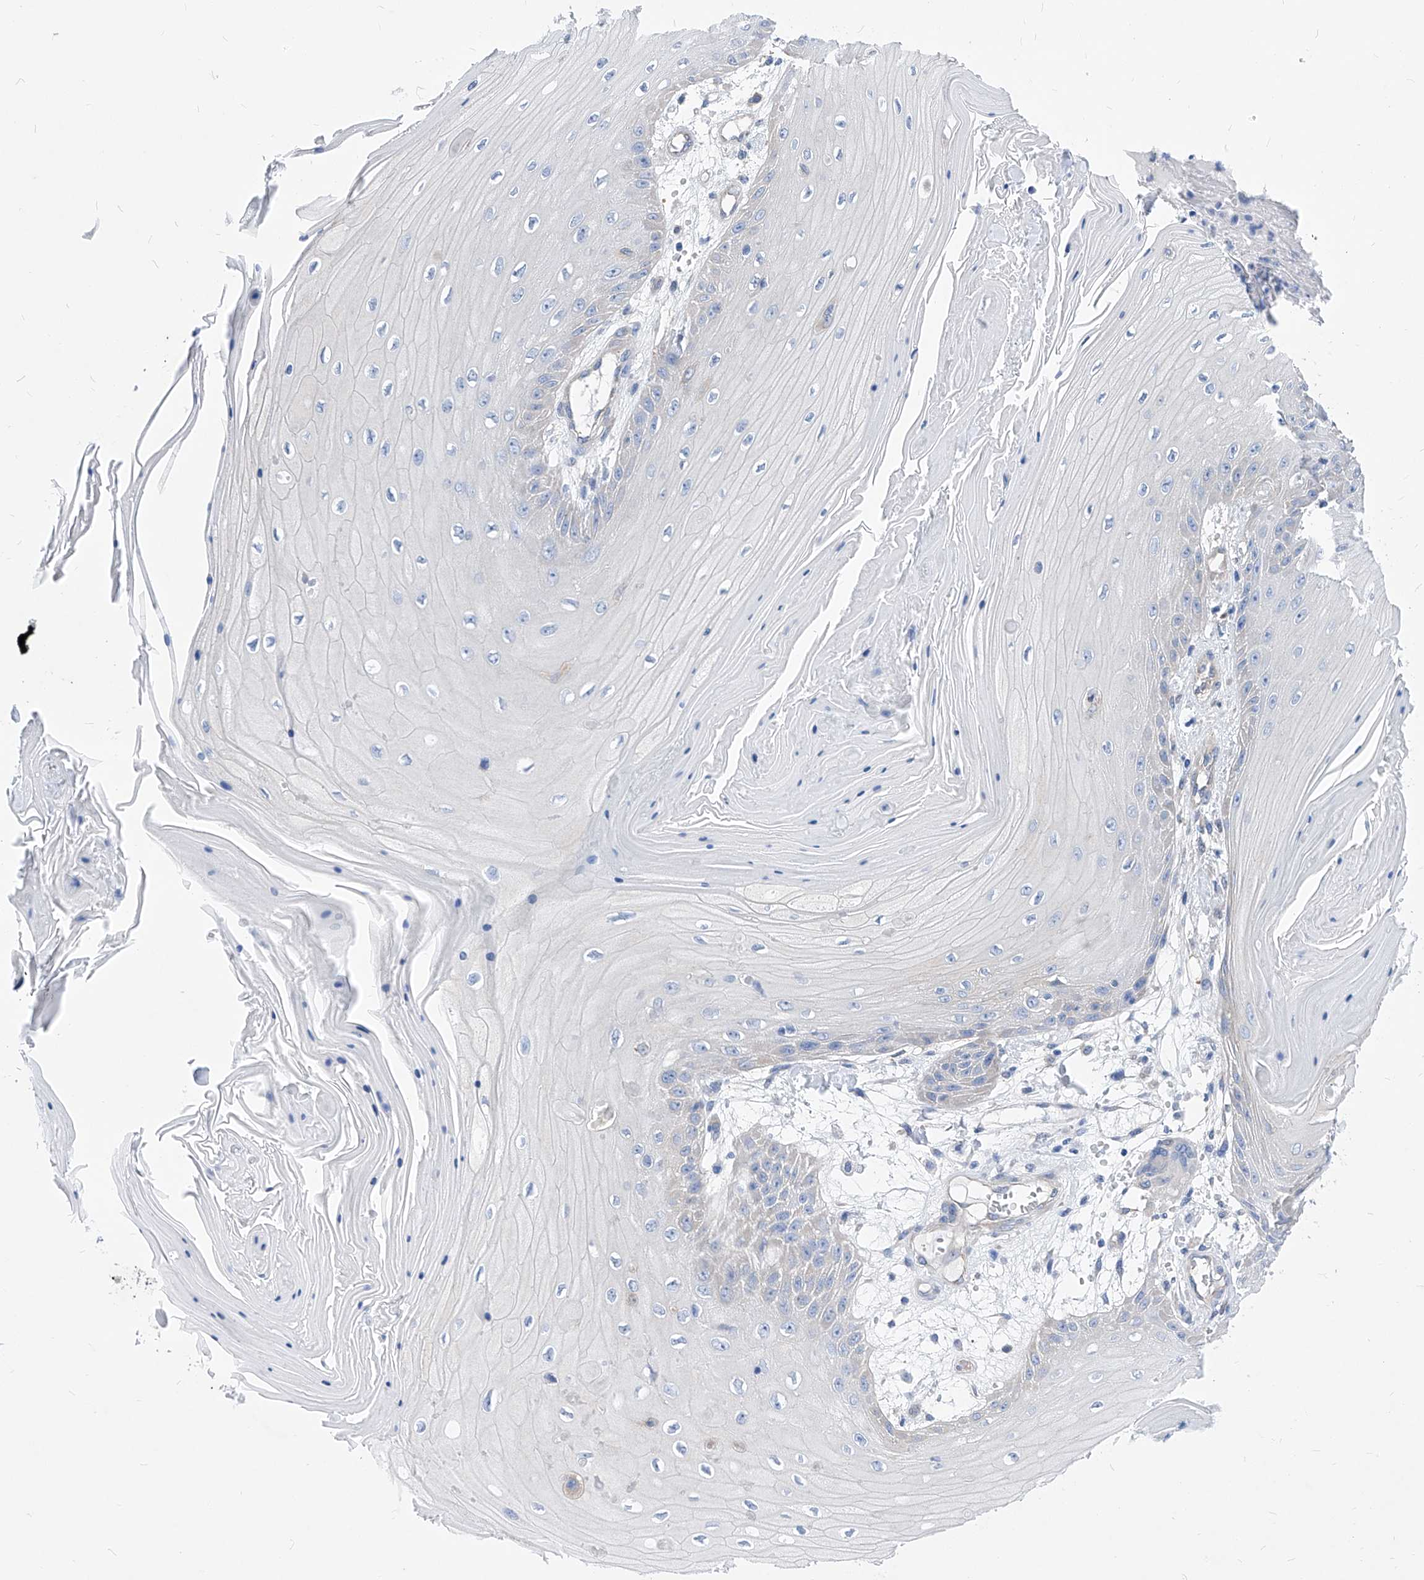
{"staining": {"intensity": "negative", "quantity": "none", "location": "none"}, "tissue": "skin cancer", "cell_type": "Tumor cells", "image_type": "cancer", "snomed": [{"axis": "morphology", "description": "Squamous cell carcinoma, NOS"}, {"axis": "topography", "description": "Skin"}], "caption": "An immunohistochemistry micrograph of skin squamous cell carcinoma is shown. There is no staining in tumor cells of skin squamous cell carcinoma.", "gene": "XPNPEP1", "patient": {"sex": "male", "age": 74}}